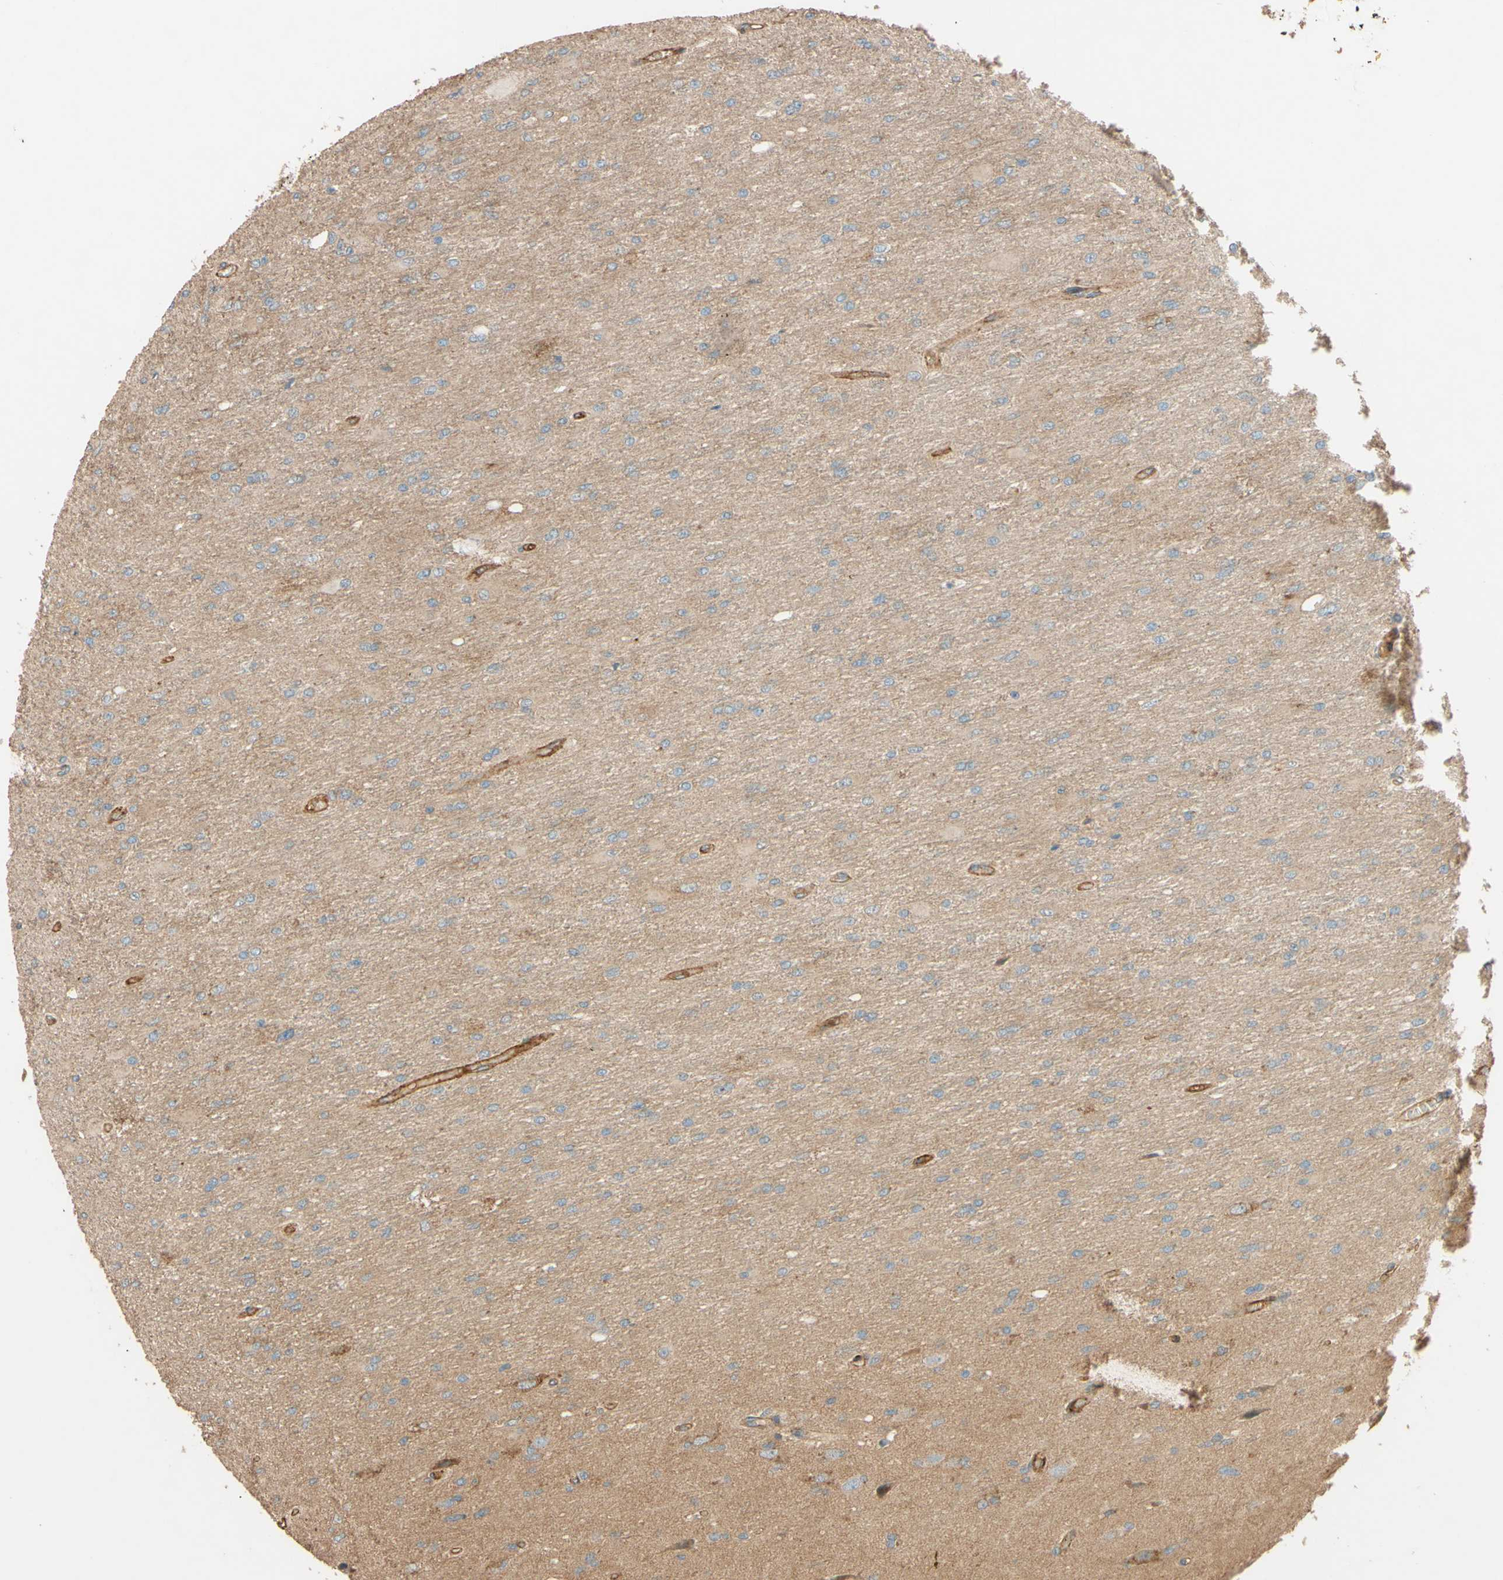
{"staining": {"intensity": "weak", "quantity": "<25%", "location": "cytoplasmic/membranous"}, "tissue": "glioma", "cell_type": "Tumor cells", "image_type": "cancer", "snomed": [{"axis": "morphology", "description": "Glioma, malignant, High grade"}, {"axis": "topography", "description": "Cerebral cortex"}], "caption": "This is an immunohistochemistry micrograph of human glioma. There is no positivity in tumor cells.", "gene": "ADAM17", "patient": {"sex": "female", "age": 36}}